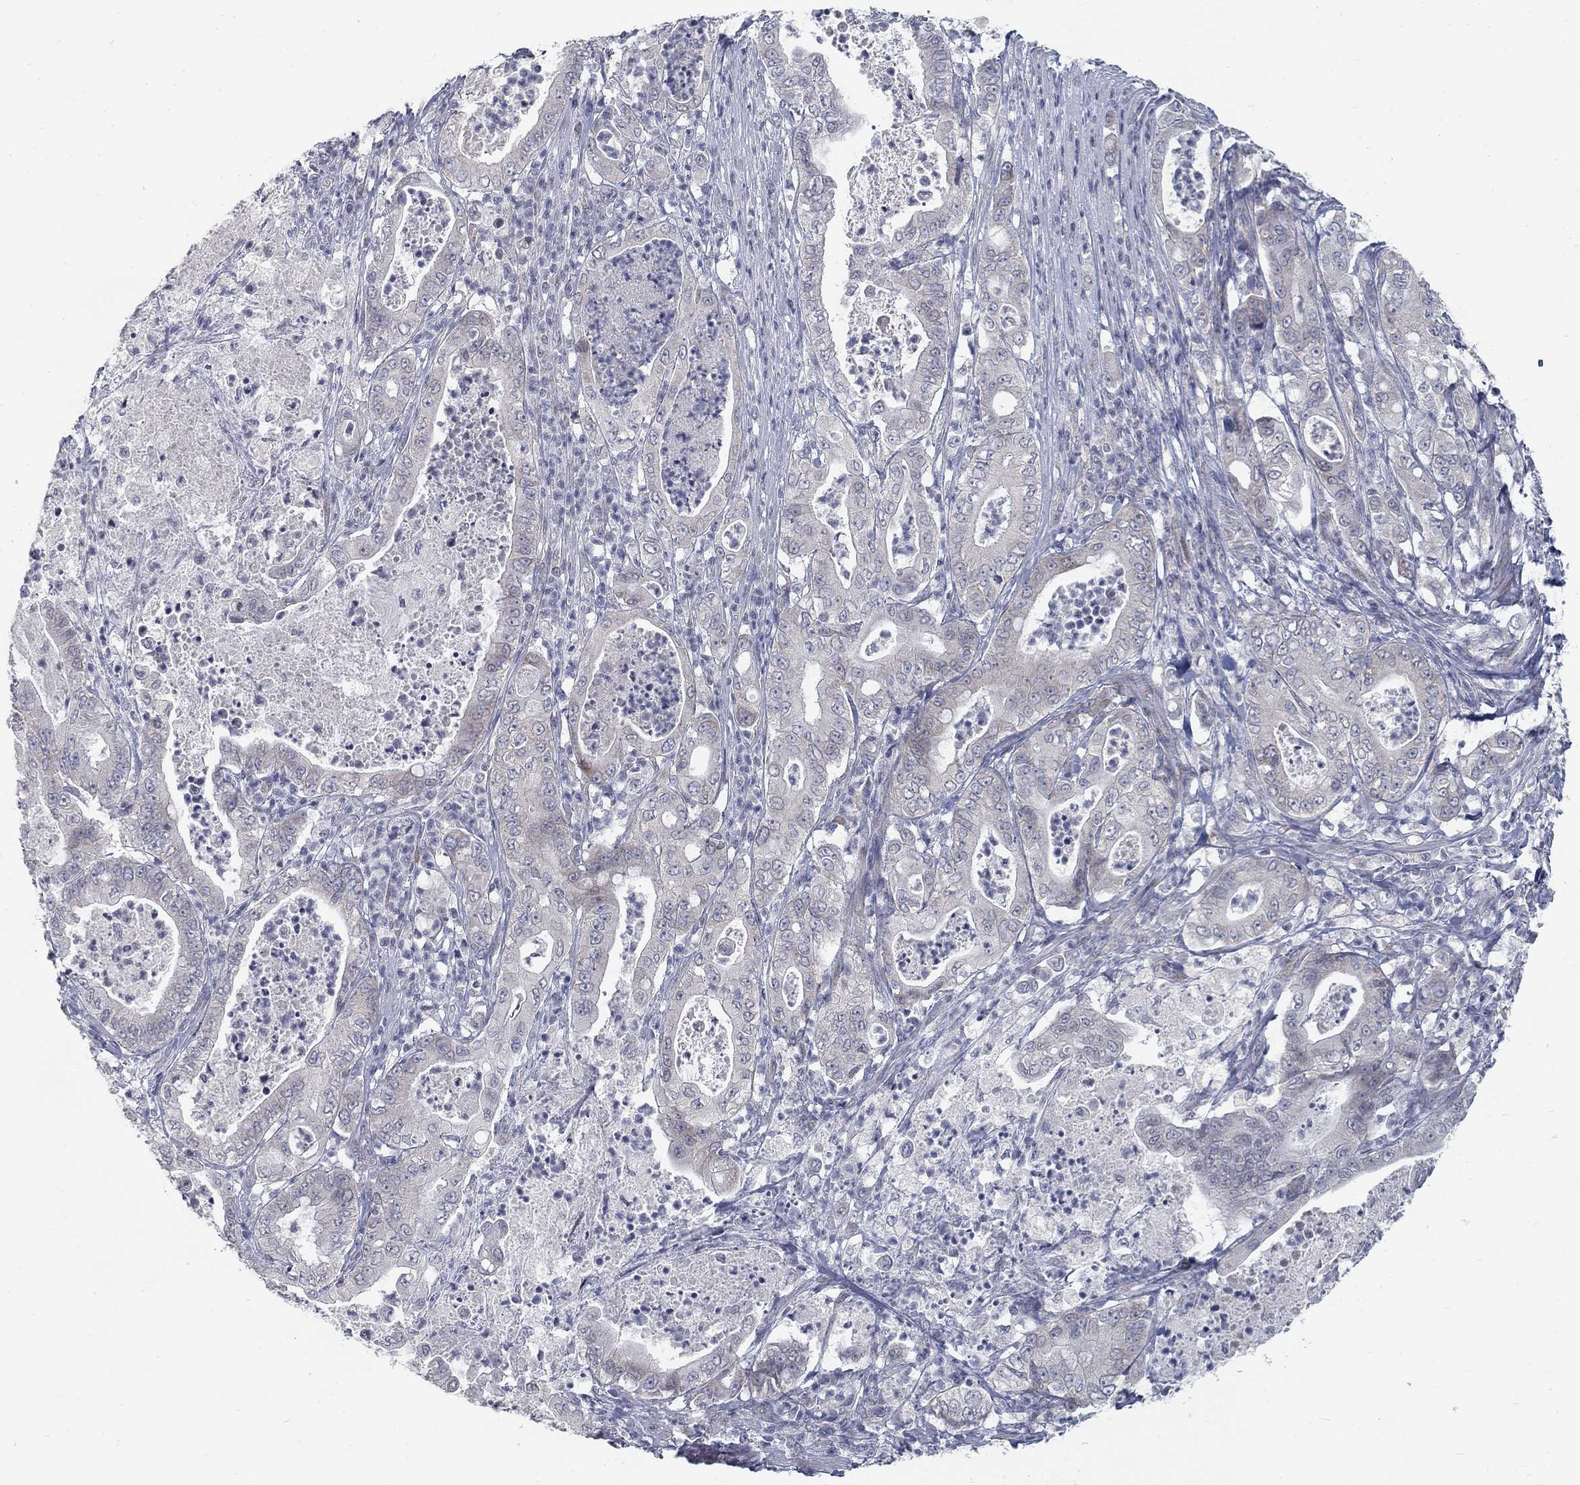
{"staining": {"intensity": "negative", "quantity": "none", "location": "none"}, "tissue": "pancreatic cancer", "cell_type": "Tumor cells", "image_type": "cancer", "snomed": [{"axis": "morphology", "description": "Adenocarcinoma, NOS"}, {"axis": "topography", "description": "Pancreas"}], "caption": "Pancreatic adenocarcinoma was stained to show a protein in brown. There is no significant positivity in tumor cells.", "gene": "ATP1A3", "patient": {"sex": "male", "age": 71}}